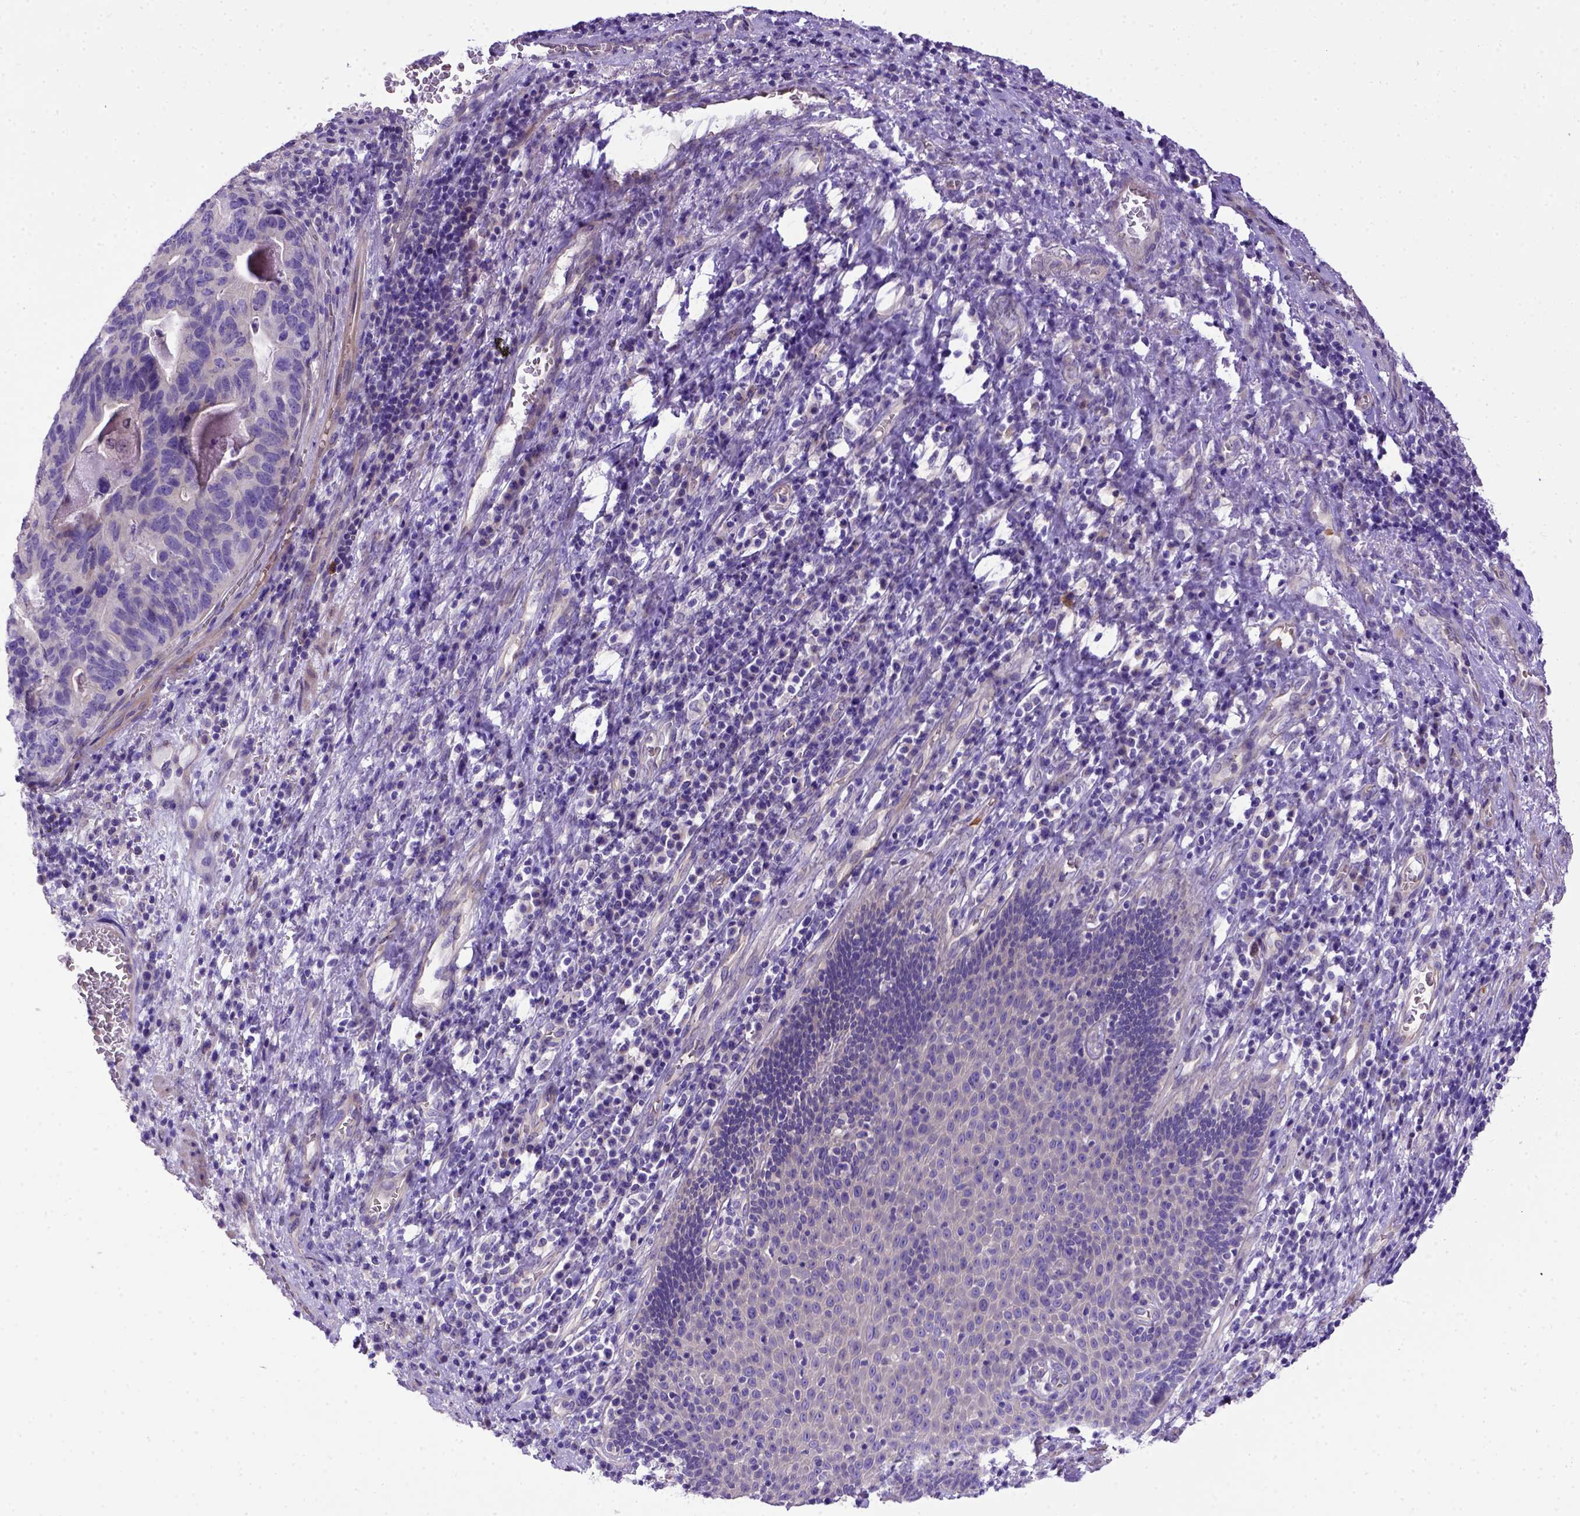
{"staining": {"intensity": "negative", "quantity": "none", "location": "none"}, "tissue": "stomach cancer", "cell_type": "Tumor cells", "image_type": "cancer", "snomed": [{"axis": "morphology", "description": "Adenocarcinoma, NOS"}, {"axis": "topography", "description": "Stomach, upper"}], "caption": "High magnification brightfield microscopy of stomach cancer stained with DAB (3,3'-diaminobenzidine) (brown) and counterstained with hematoxylin (blue): tumor cells show no significant expression.", "gene": "ADAM12", "patient": {"sex": "female", "age": 67}}